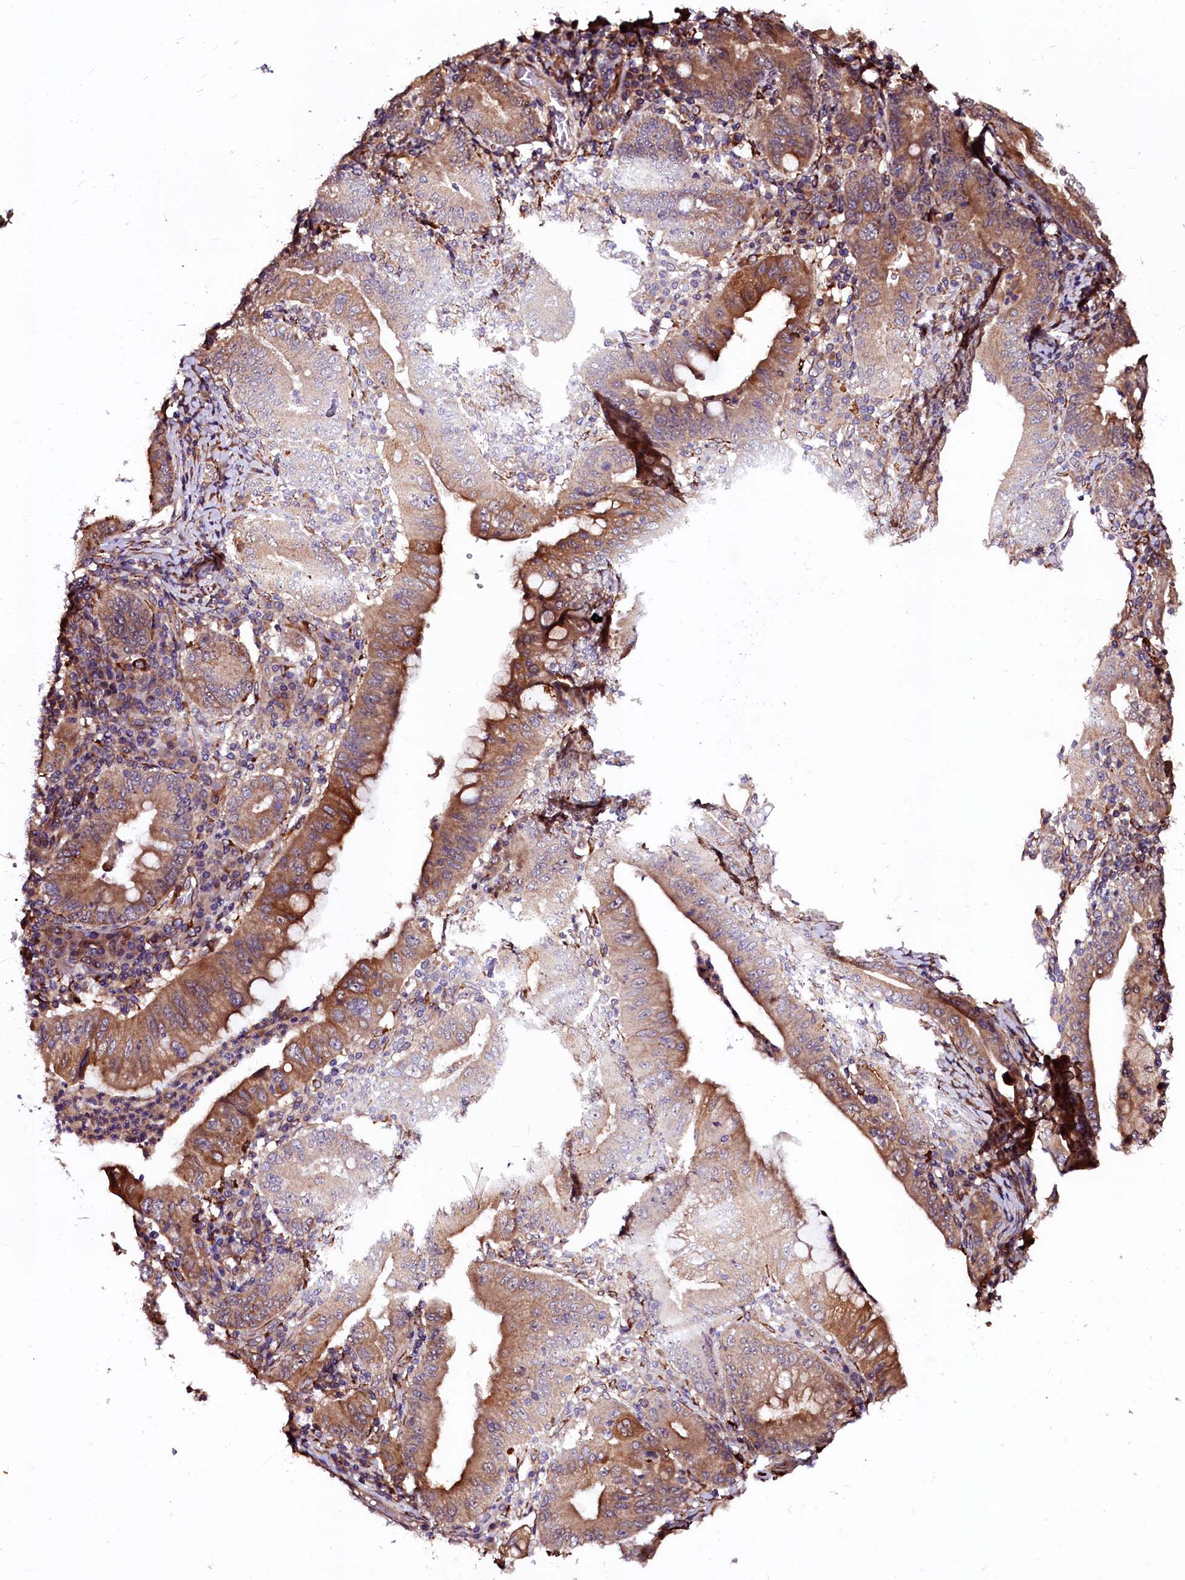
{"staining": {"intensity": "moderate", "quantity": ">75%", "location": "cytoplasmic/membranous"}, "tissue": "stomach cancer", "cell_type": "Tumor cells", "image_type": "cancer", "snomed": [{"axis": "morphology", "description": "Normal tissue, NOS"}, {"axis": "morphology", "description": "Adenocarcinoma, NOS"}, {"axis": "topography", "description": "Esophagus"}, {"axis": "topography", "description": "Stomach, upper"}, {"axis": "topography", "description": "Peripheral nerve tissue"}], "caption": "There is medium levels of moderate cytoplasmic/membranous positivity in tumor cells of stomach adenocarcinoma, as demonstrated by immunohistochemical staining (brown color).", "gene": "N4BP1", "patient": {"sex": "male", "age": 62}}